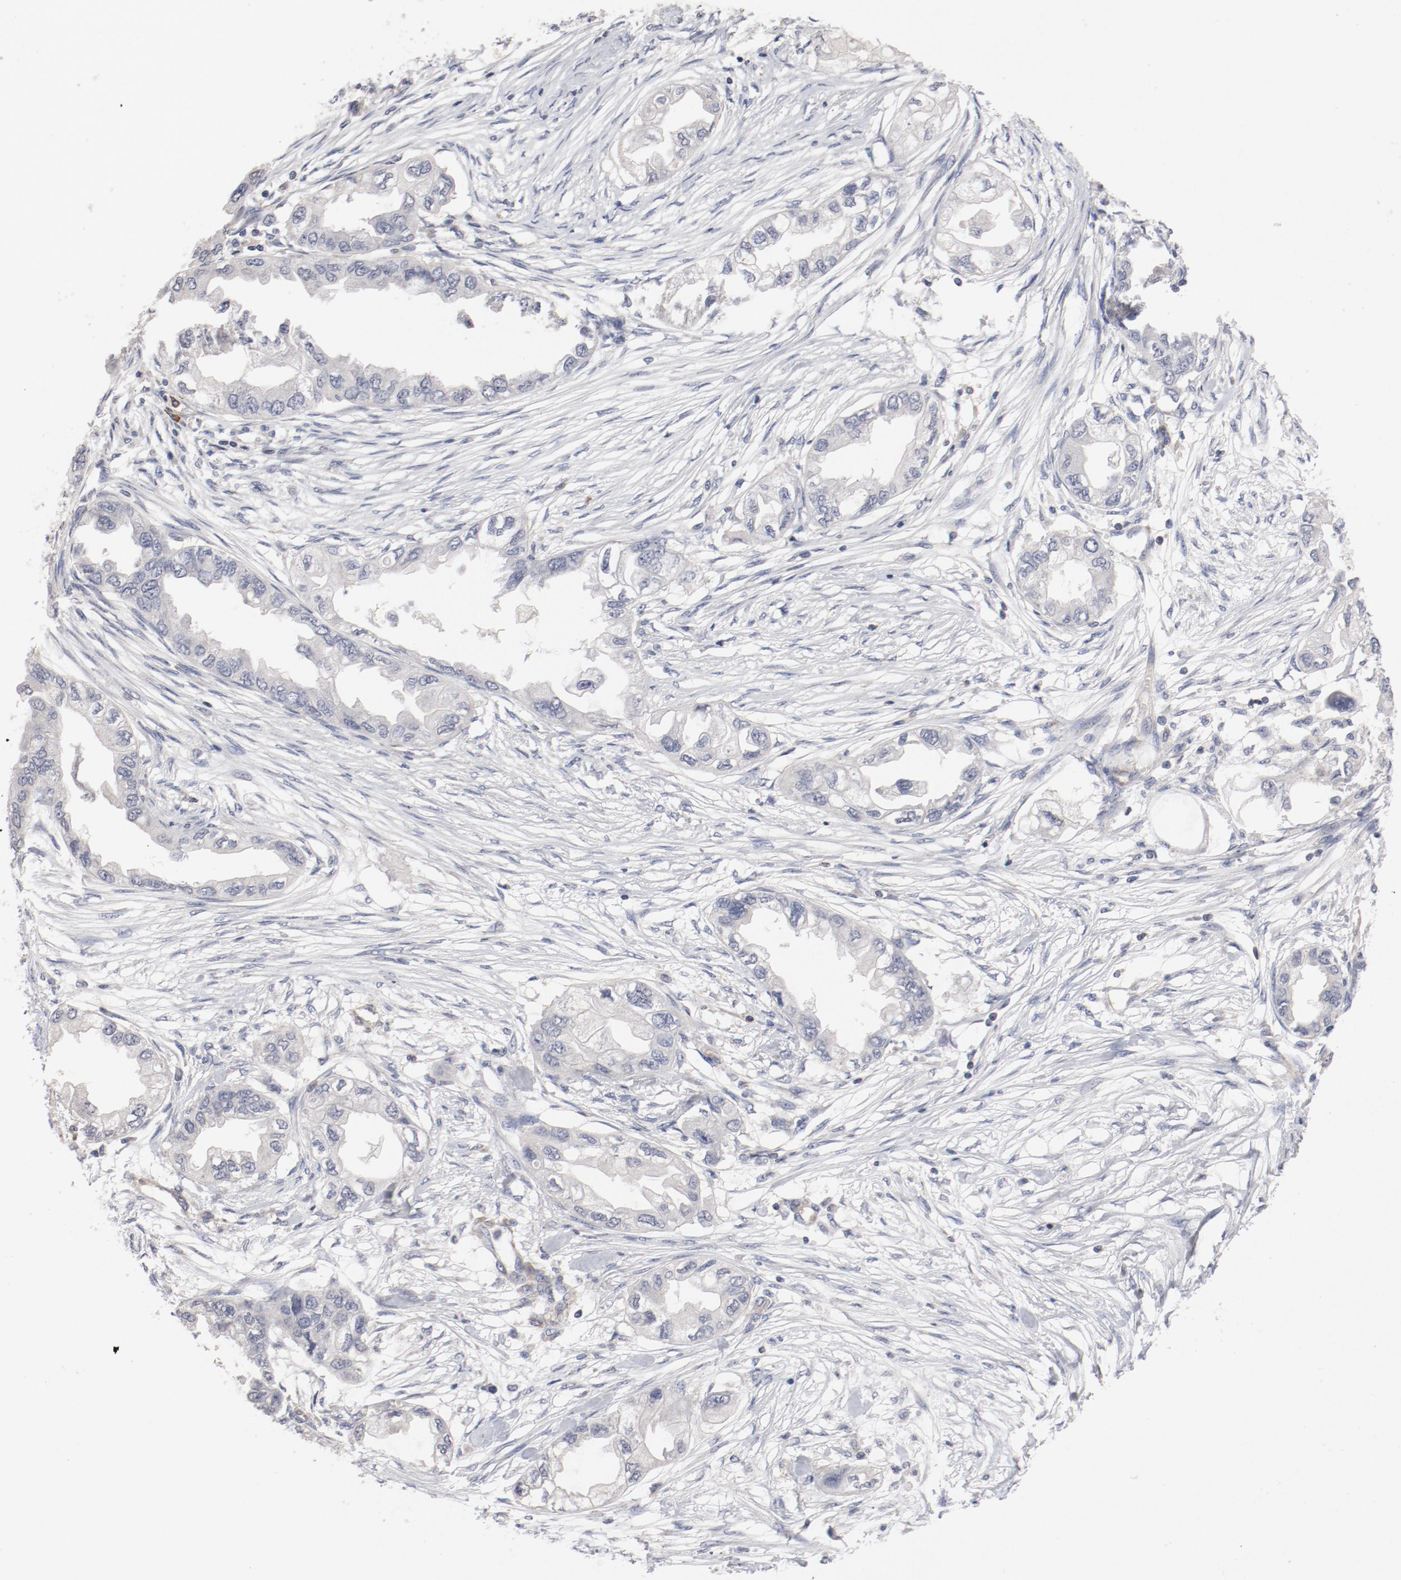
{"staining": {"intensity": "negative", "quantity": "none", "location": "none"}, "tissue": "endometrial cancer", "cell_type": "Tumor cells", "image_type": "cancer", "snomed": [{"axis": "morphology", "description": "Adenocarcinoma, NOS"}, {"axis": "topography", "description": "Endometrium"}], "caption": "Endometrial adenocarcinoma stained for a protein using IHC demonstrates no expression tumor cells.", "gene": "CBL", "patient": {"sex": "female", "age": 67}}